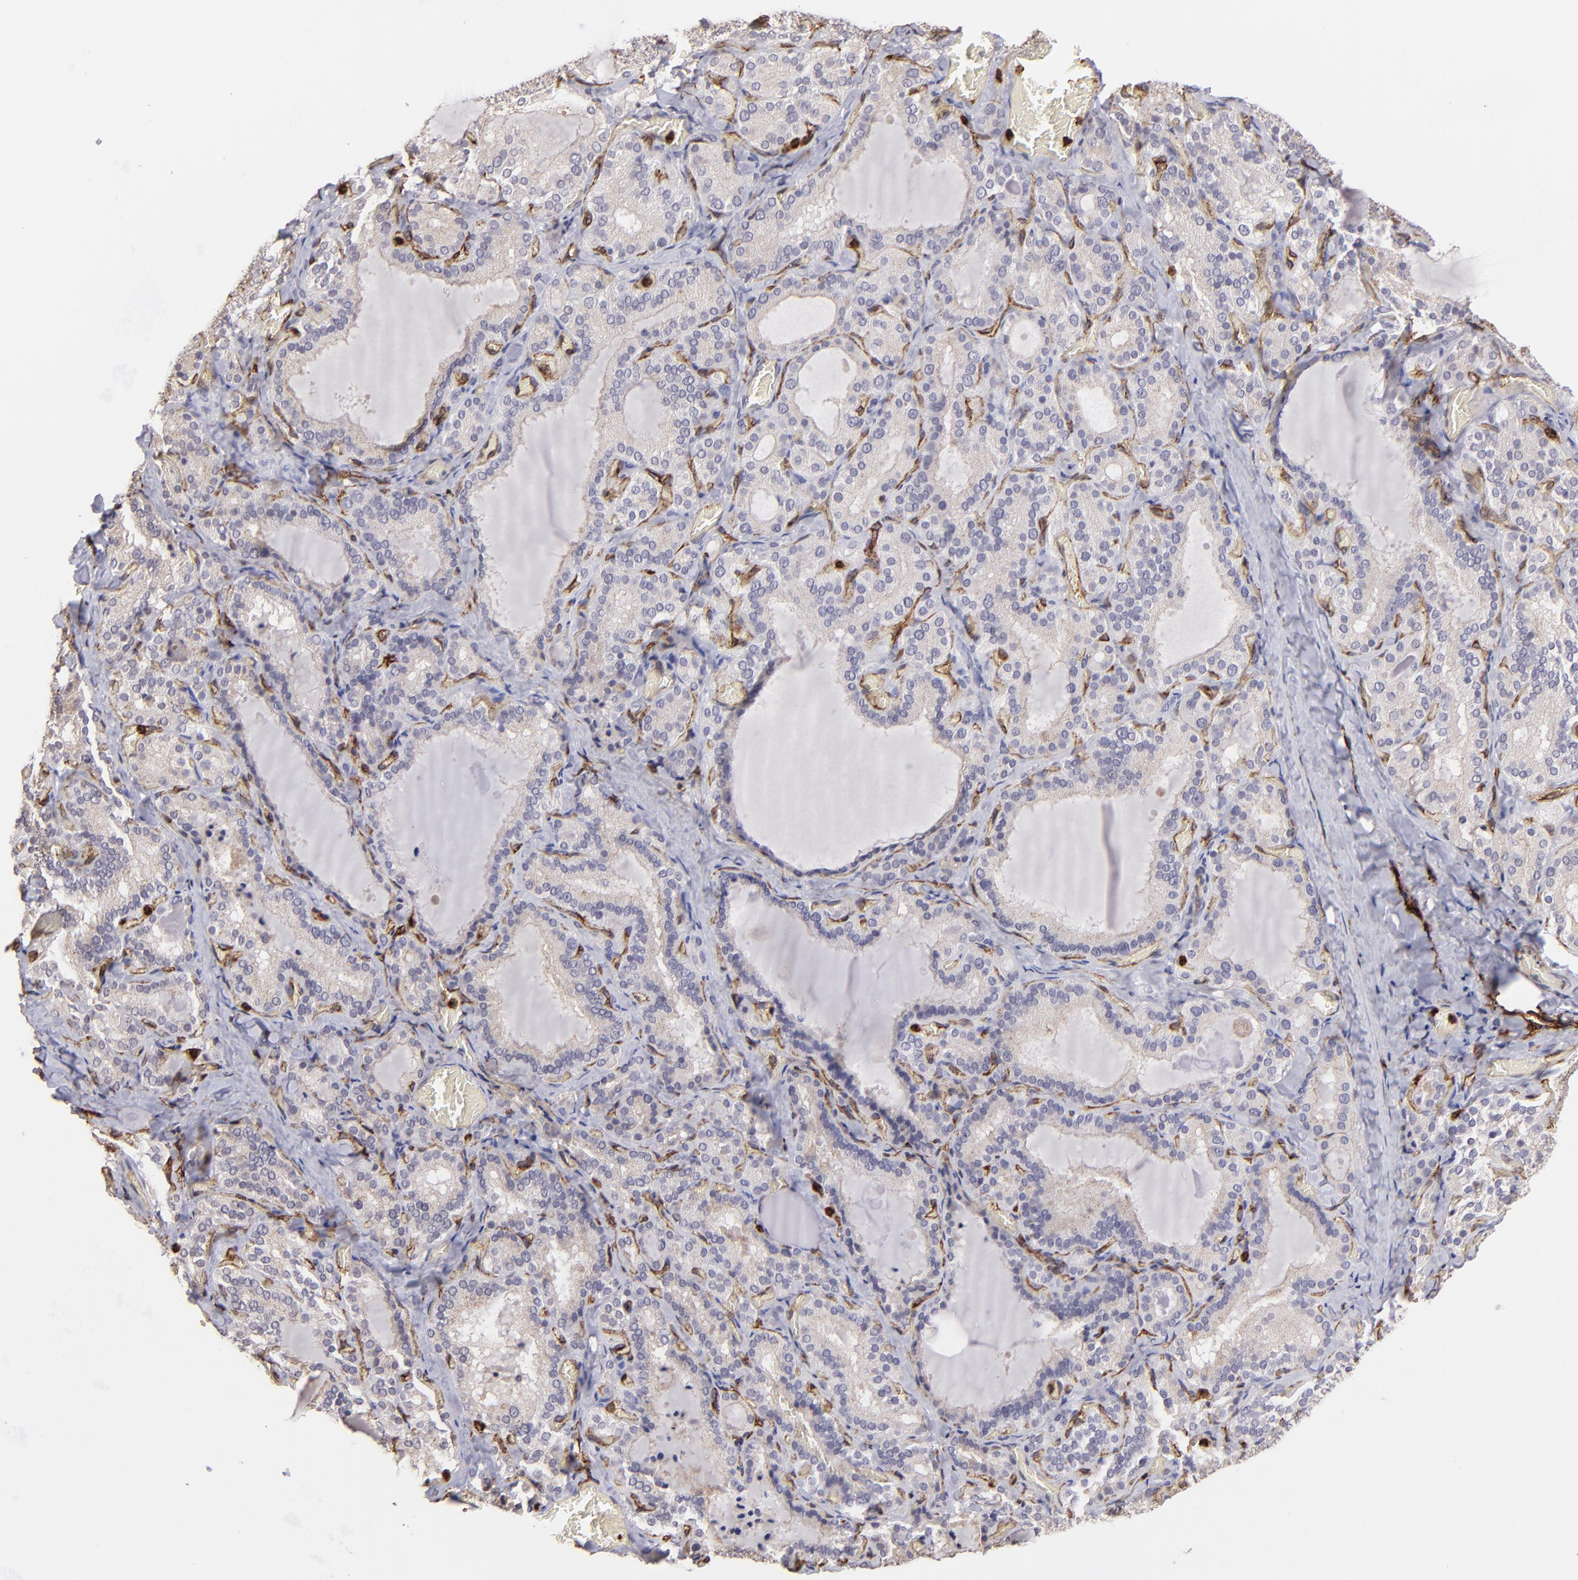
{"staining": {"intensity": "negative", "quantity": "none", "location": "none"}, "tissue": "thyroid gland", "cell_type": "Glandular cells", "image_type": "normal", "snomed": [{"axis": "morphology", "description": "Normal tissue, NOS"}, {"axis": "topography", "description": "Thyroid gland"}], "caption": "Immunohistochemistry (IHC) micrograph of normal human thyroid gland stained for a protein (brown), which shows no positivity in glandular cells.", "gene": "DYSF", "patient": {"sex": "female", "age": 33}}